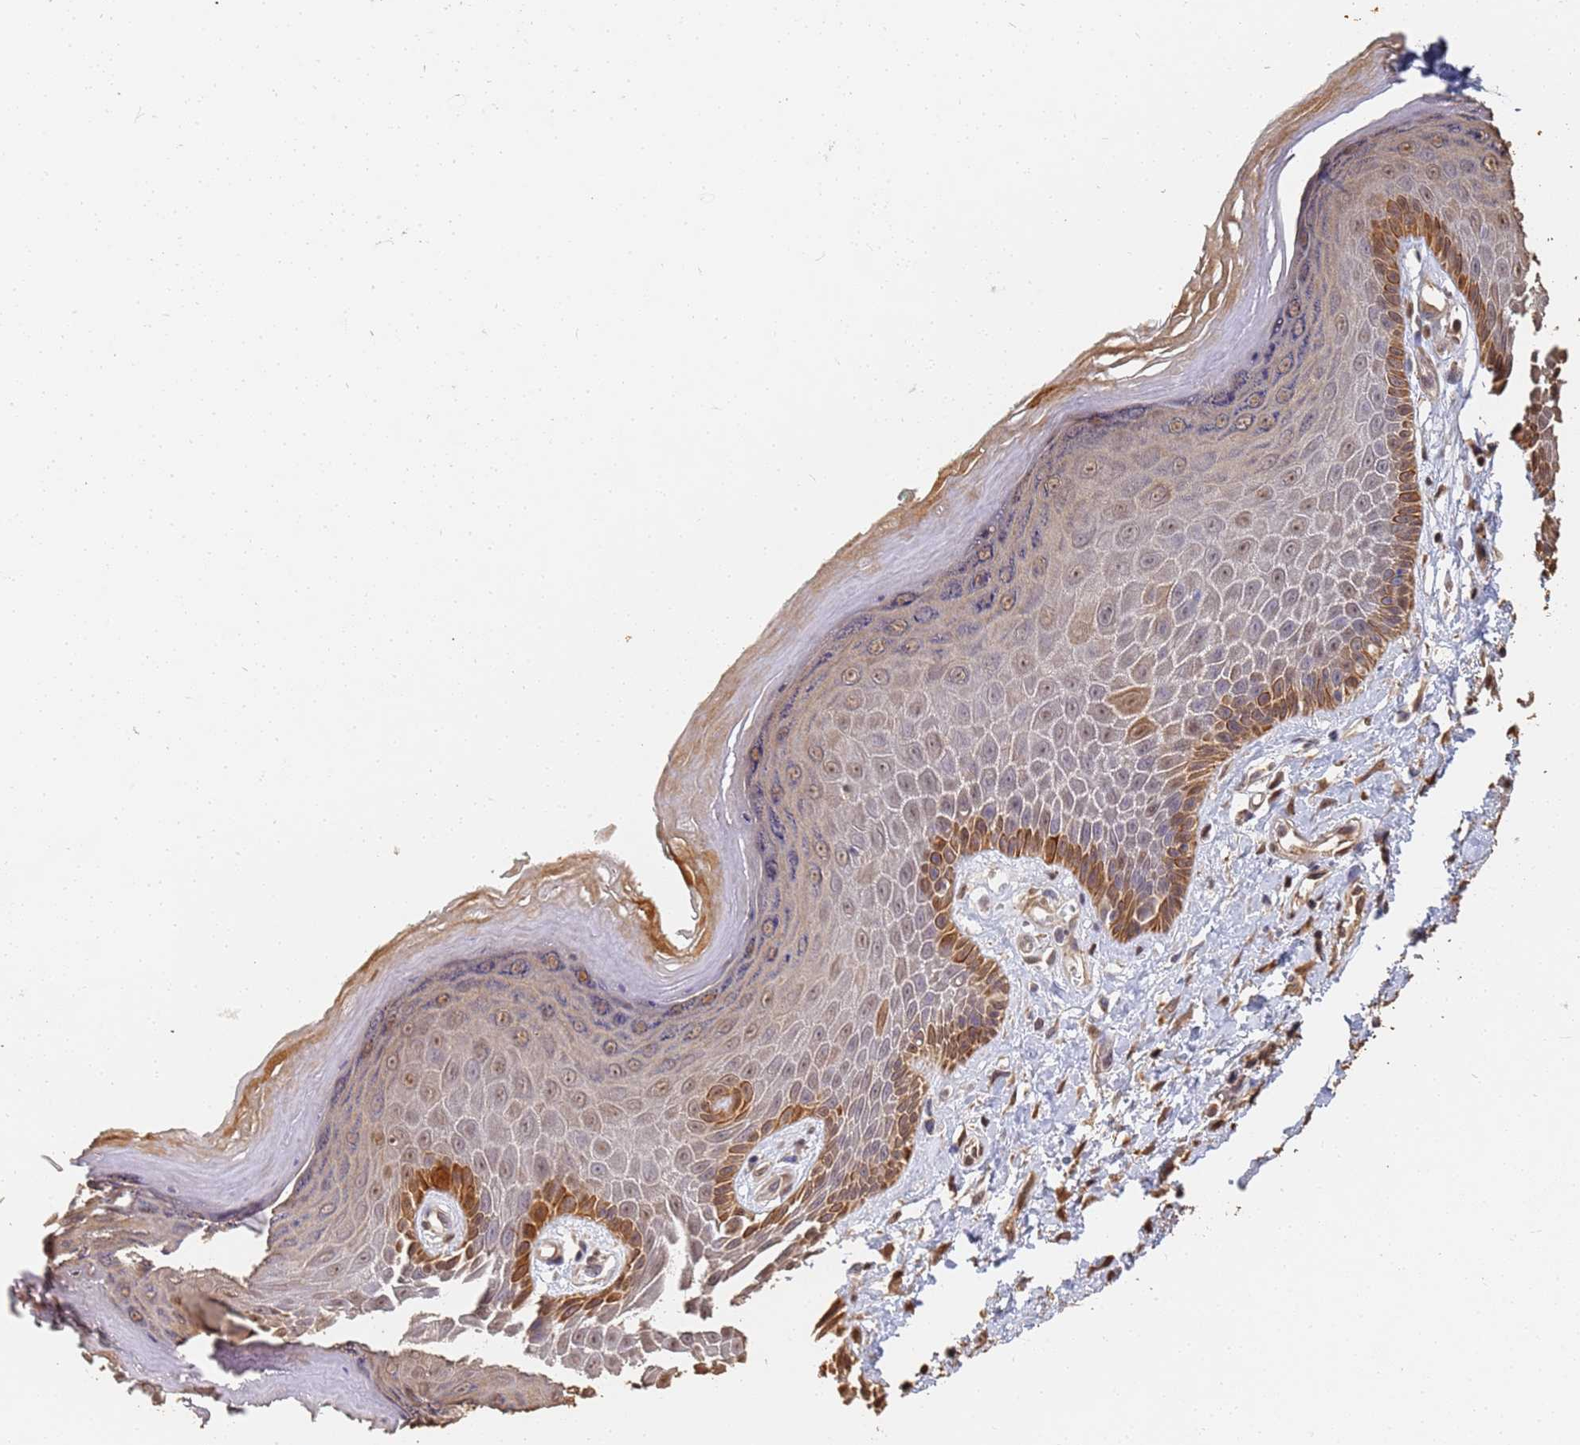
{"staining": {"intensity": "moderate", "quantity": "<25%", "location": "cytoplasmic/membranous,nuclear"}, "tissue": "skin", "cell_type": "Epidermal cells", "image_type": "normal", "snomed": [{"axis": "morphology", "description": "Normal tissue, NOS"}, {"axis": "topography", "description": "Anal"}], "caption": "Immunohistochemistry of unremarkable skin exhibits low levels of moderate cytoplasmic/membranous,nuclear expression in about <25% of epidermal cells. The protein of interest is shown in brown color, while the nuclei are stained blue.", "gene": "JAK2", "patient": {"sex": "male", "age": 78}}